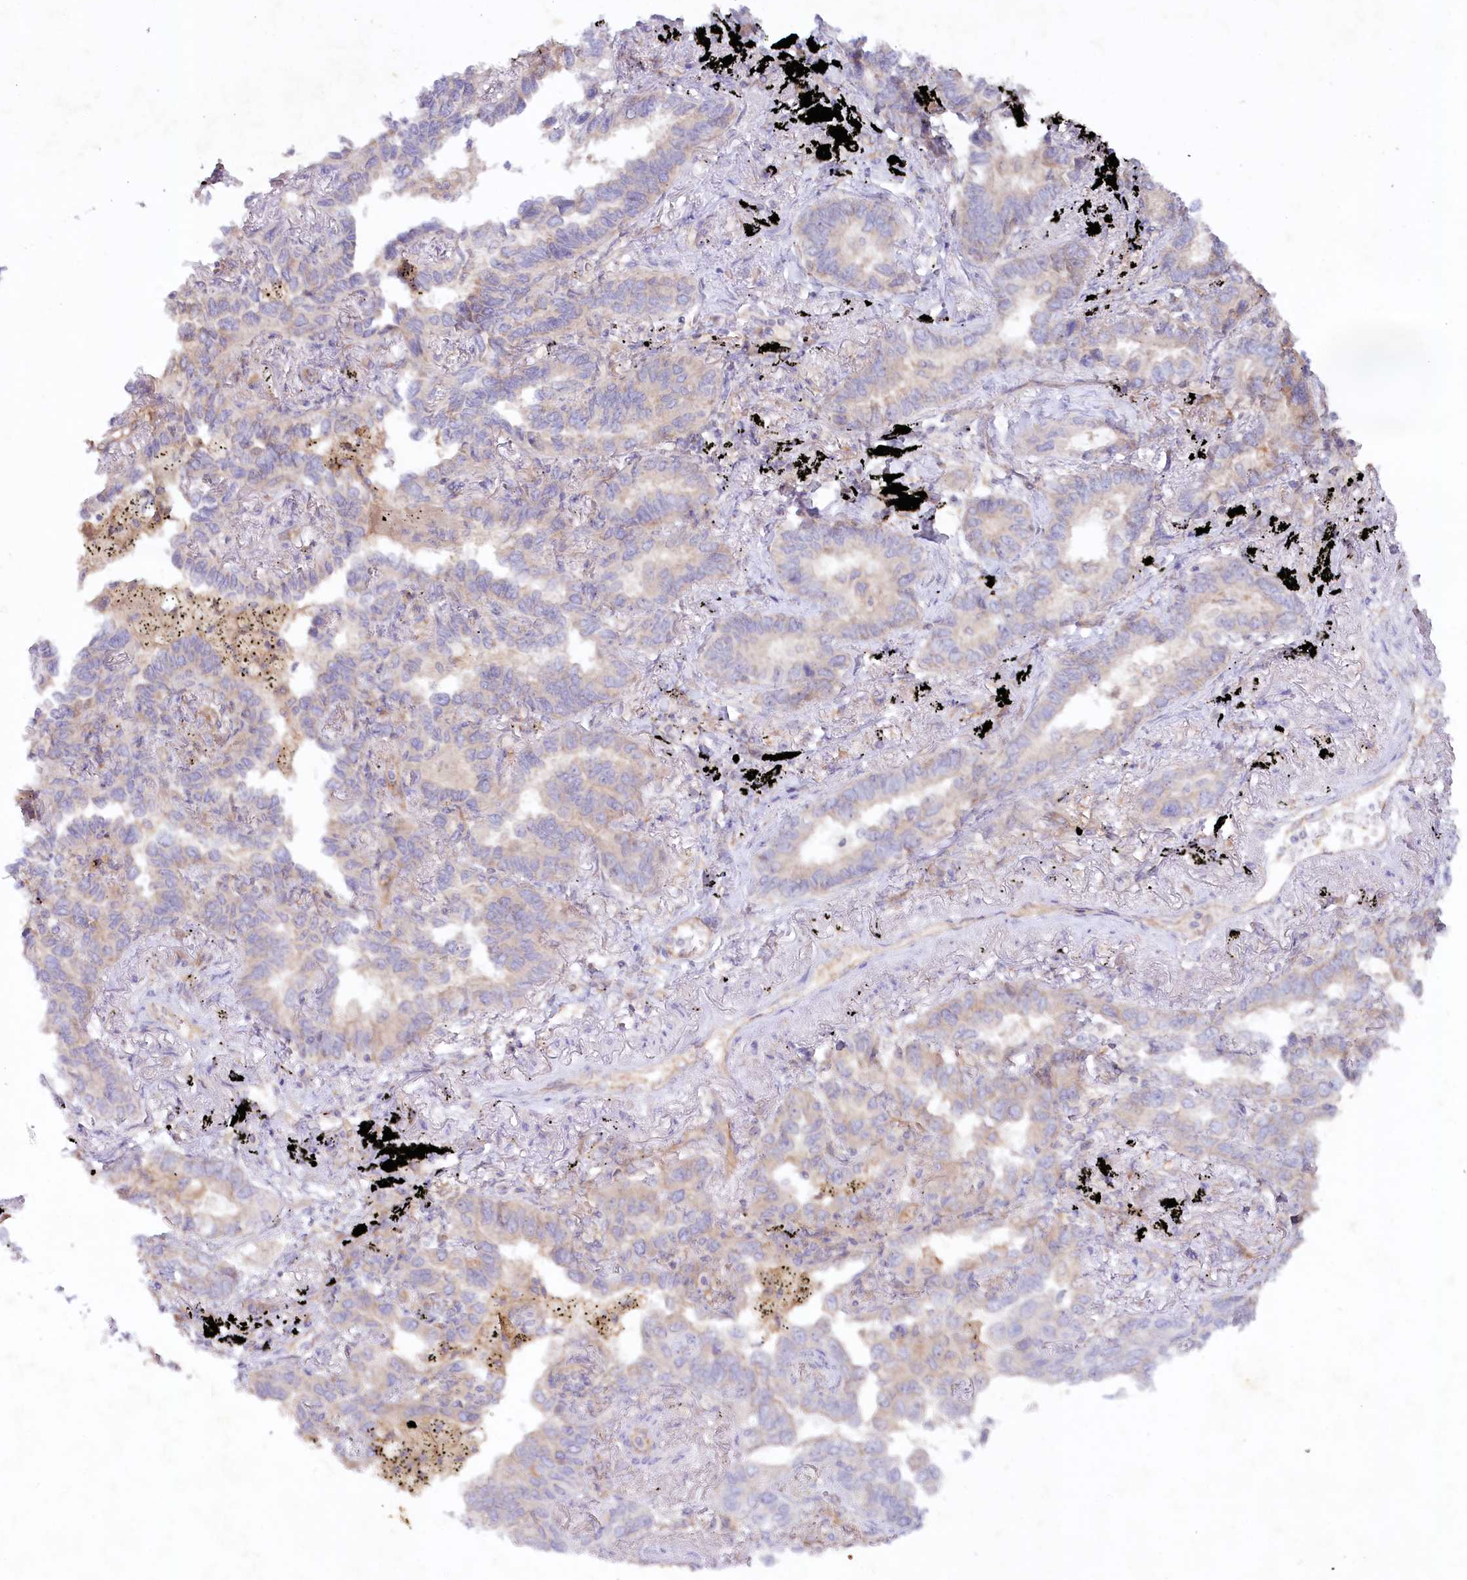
{"staining": {"intensity": "negative", "quantity": "none", "location": "none"}, "tissue": "lung cancer", "cell_type": "Tumor cells", "image_type": "cancer", "snomed": [{"axis": "morphology", "description": "Adenocarcinoma, NOS"}, {"axis": "topography", "description": "Lung"}], "caption": "Lung cancer was stained to show a protein in brown. There is no significant expression in tumor cells. (DAB IHC, high magnification).", "gene": "TNIP1", "patient": {"sex": "male", "age": 67}}